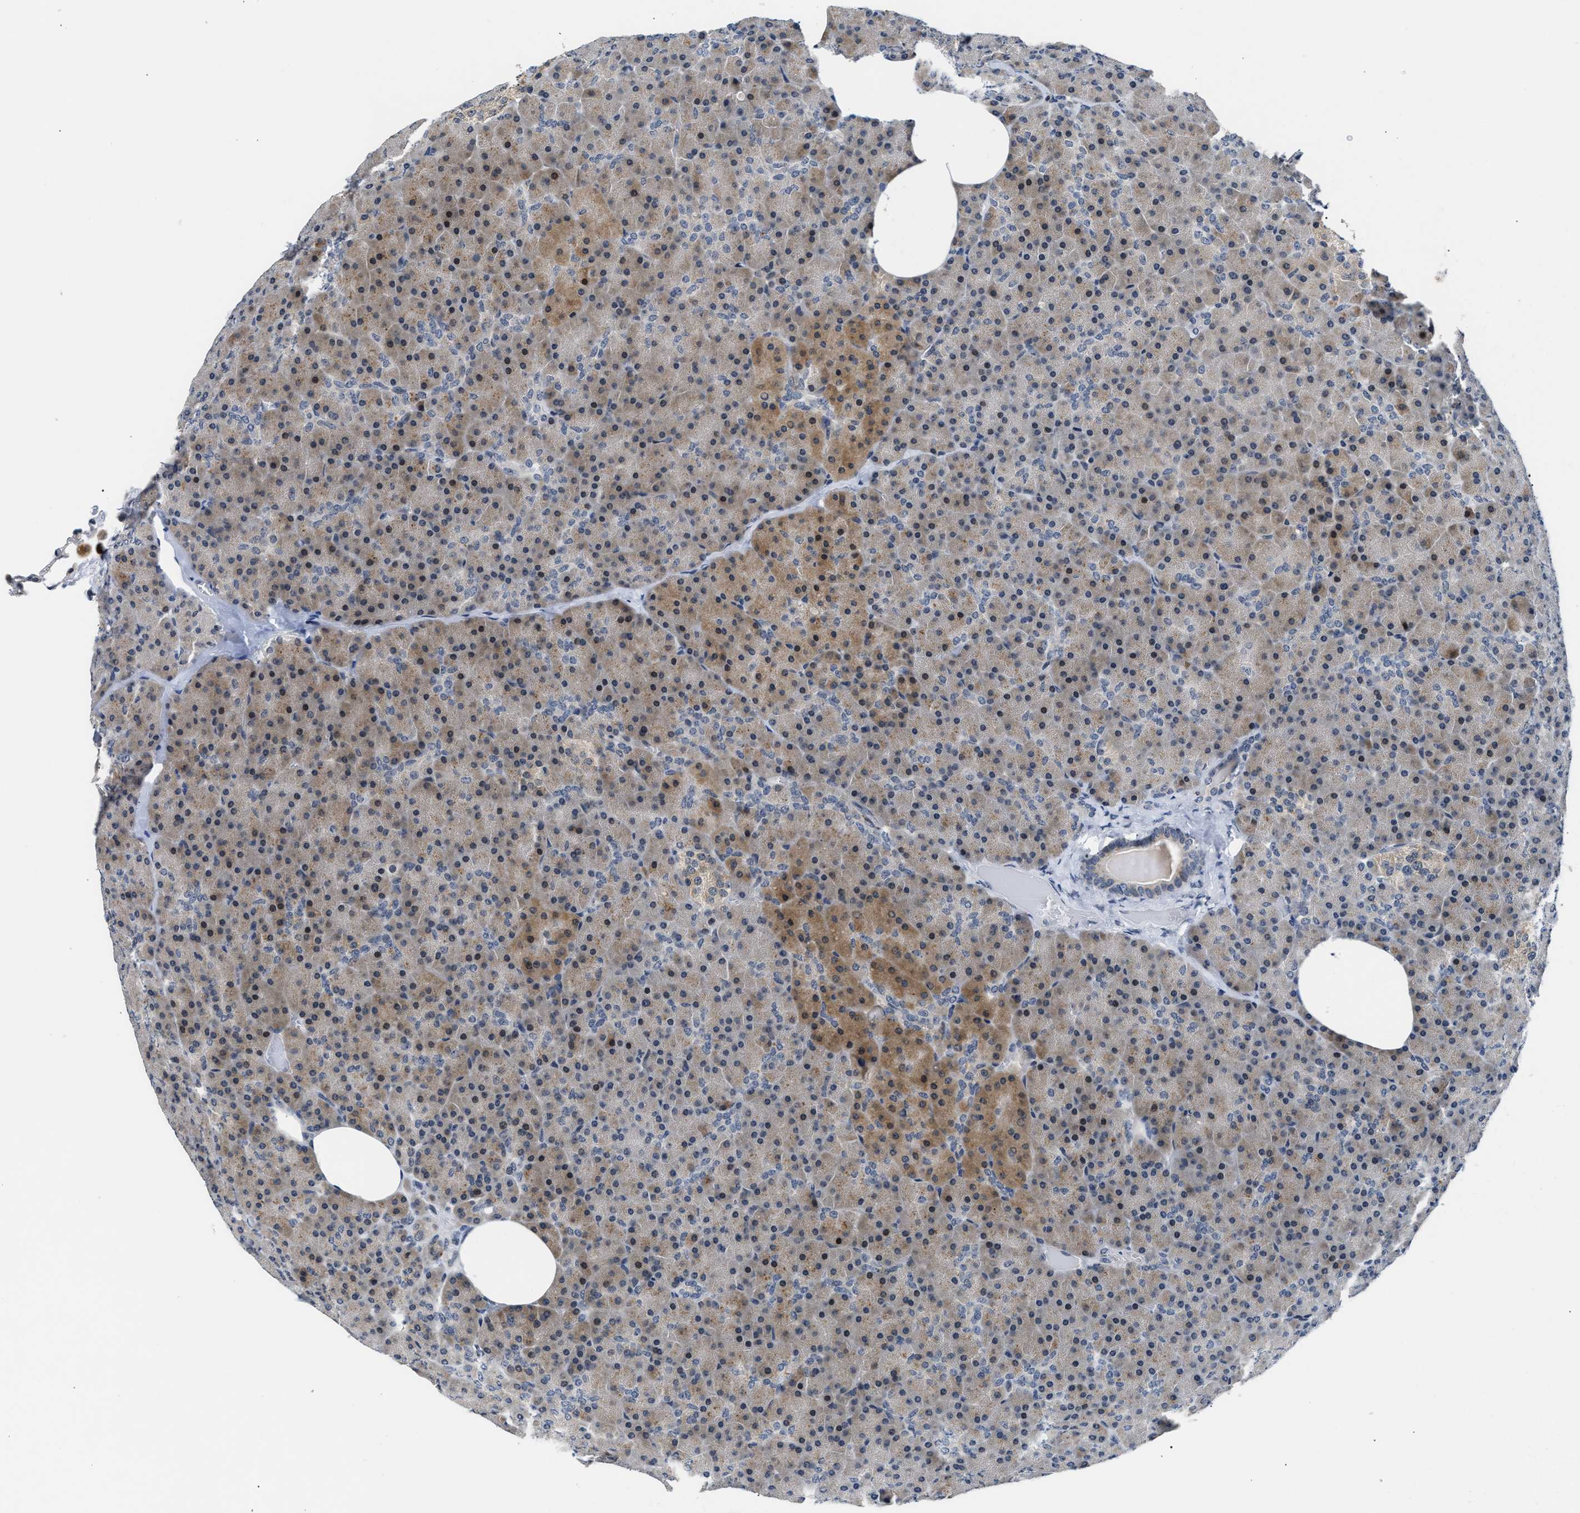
{"staining": {"intensity": "moderate", "quantity": "25%-75%", "location": "cytoplasmic/membranous,nuclear"}, "tissue": "pancreas", "cell_type": "Exocrine glandular cells", "image_type": "normal", "snomed": [{"axis": "morphology", "description": "Normal tissue, NOS"}, {"axis": "topography", "description": "Pancreas"}], "caption": "This is an image of IHC staining of benign pancreas, which shows moderate staining in the cytoplasmic/membranous,nuclear of exocrine glandular cells.", "gene": "PPM1H", "patient": {"sex": "female", "age": 35}}